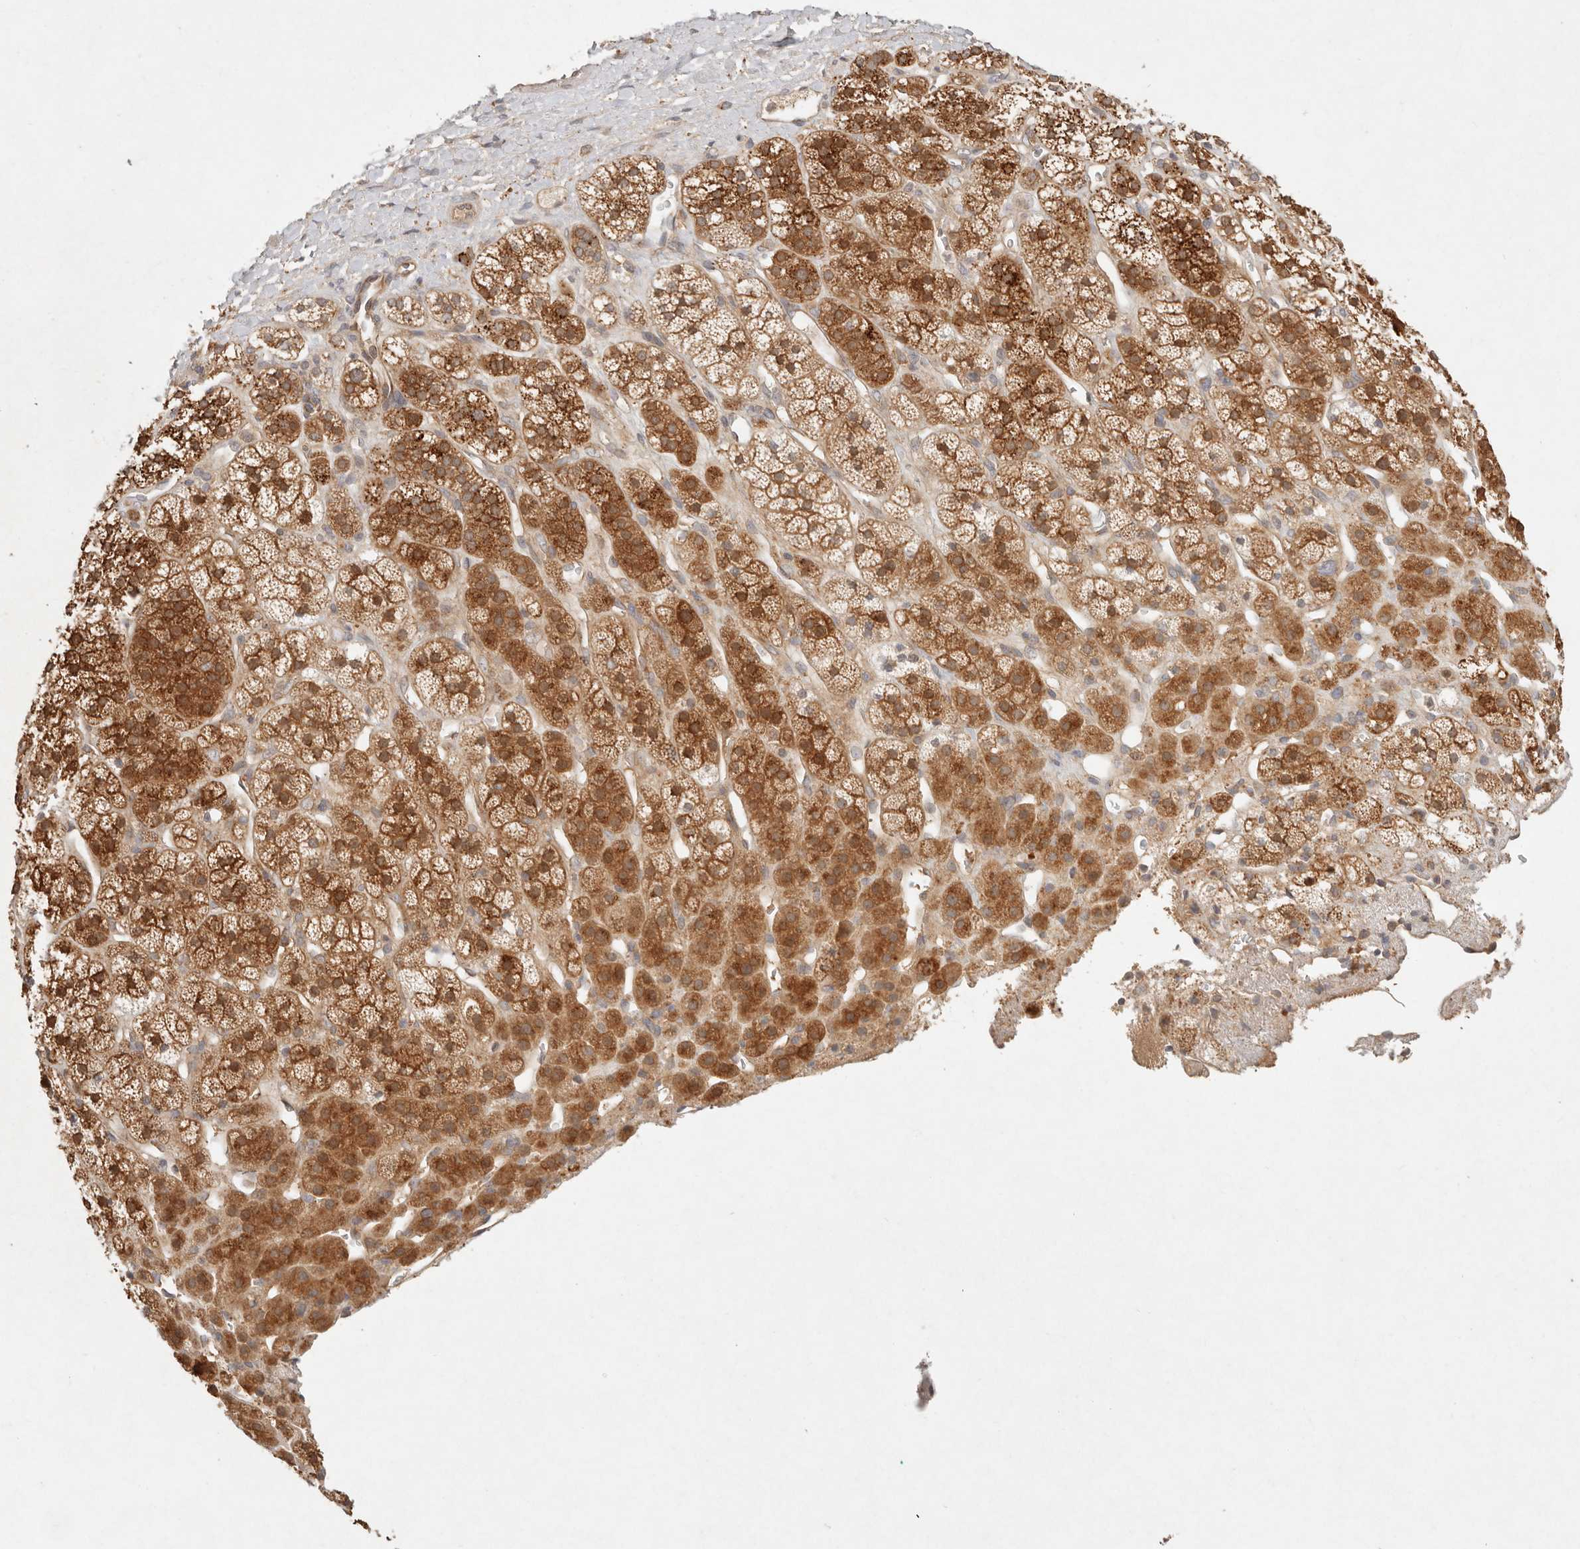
{"staining": {"intensity": "strong", "quantity": ">75%", "location": "cytoplasmic/membranous"}, "tissue": "adrenal gland", "cell_type": "Glandular cells", "image_type": "normal", "snomed": [{"axis": "morphology", "description": "Normal tissue, NOS"}, {"axis": "topography", "description": "Adrenal gland"}], "caption": "High-magnification brightfield microscopy of benign adrenal gland stained with DAB (3,3'-diaminobenzidine) (brown) and counterstained with hematoxylin (blue). glandular cells exhibit strong cytoplasmic/membranous staining is appreciated in about>75% of cells.", "gene": "HECTD3", "patient": {"sex": "male", "age": 56}}